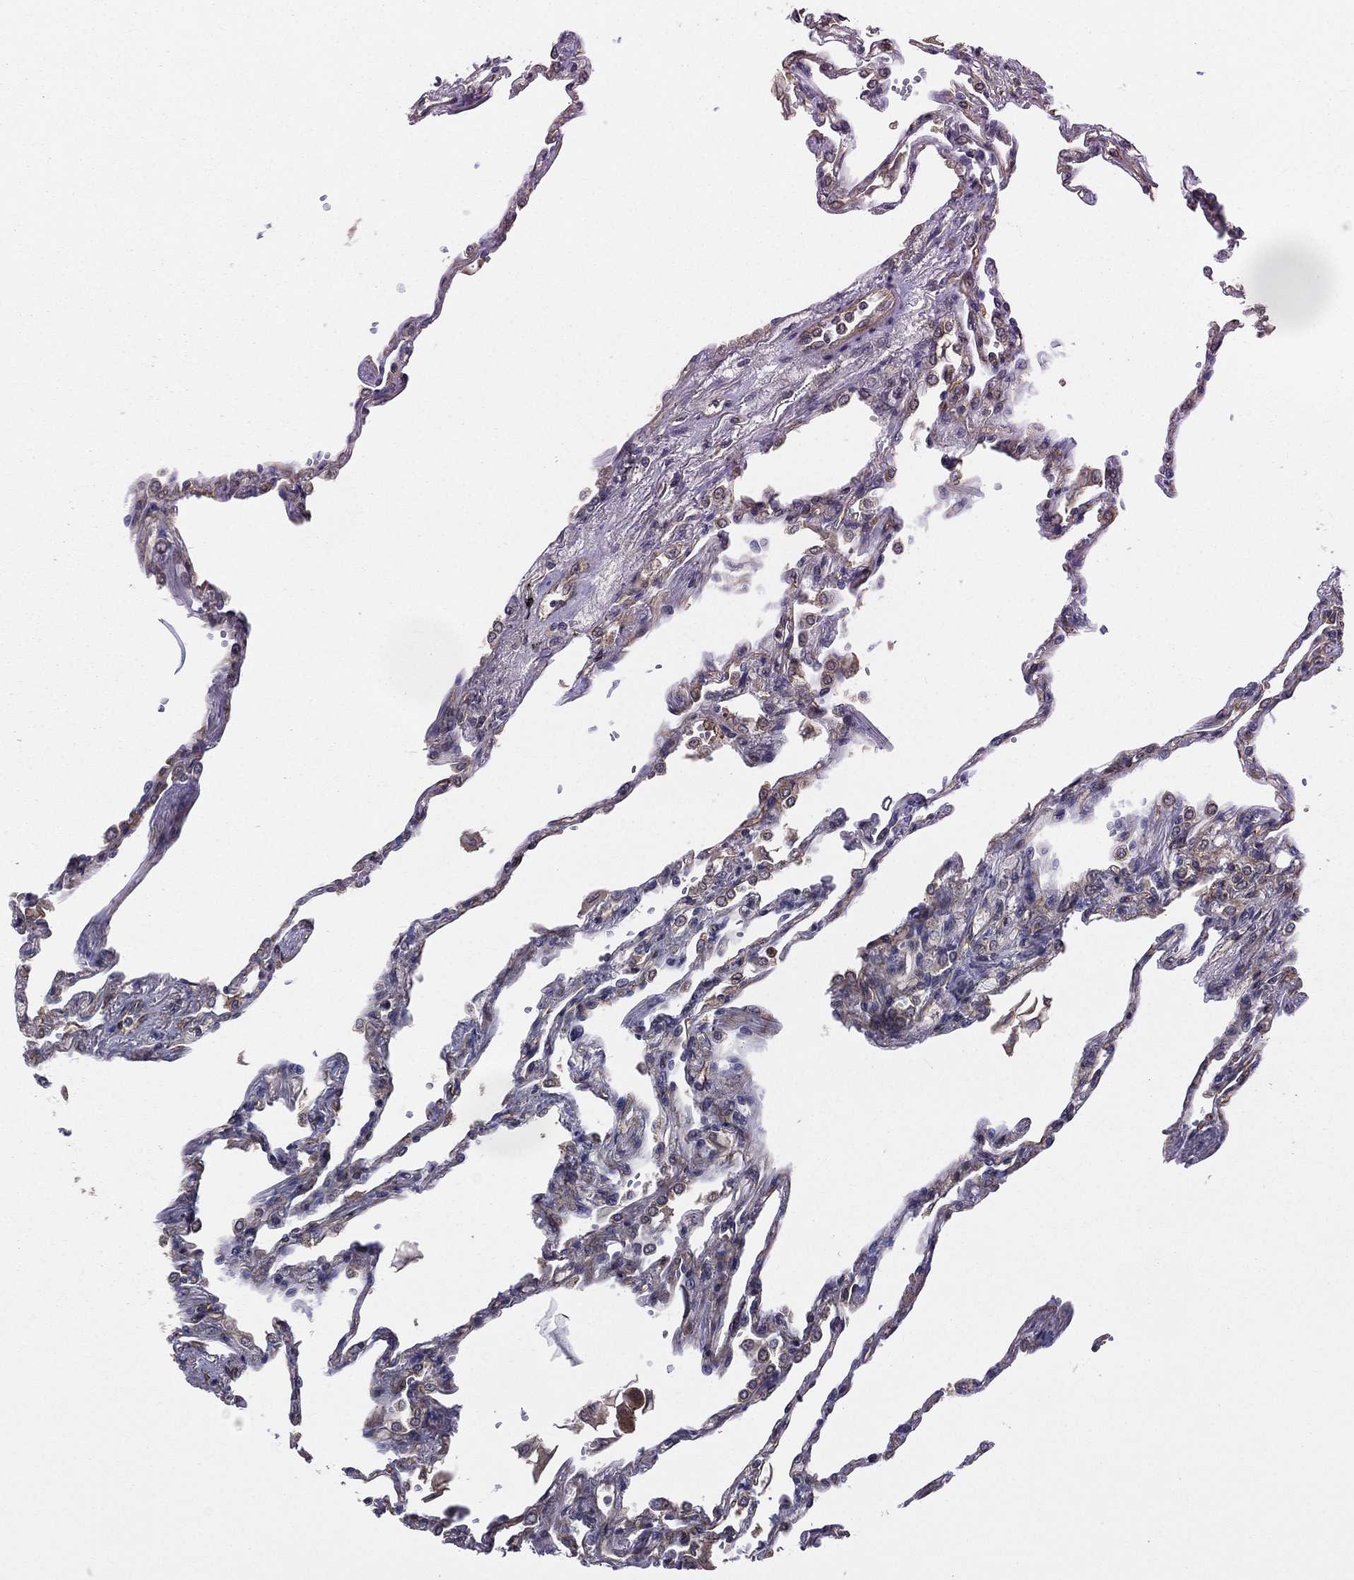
{"staining": {"intensity": "strong", "quantity": "25%-75%", "location": "cytoplasmic/membranous"}, "tissue": "lung", "cell_type": "Alveolar cells", "image_type": "normal", "snomed": [{"axis": "morphology", "description": "Normal tissue, NOS"}, {"axis": "topography", "description": "Lung"}], "caption": "This is an image of immunohistochemistry (IHC) staining of benign lung, which shows strong expression in the cytoplasmic/membranous of alveolar cells.", "gene": "CERT1", "patient": {"sex": "male", "age": 78}}